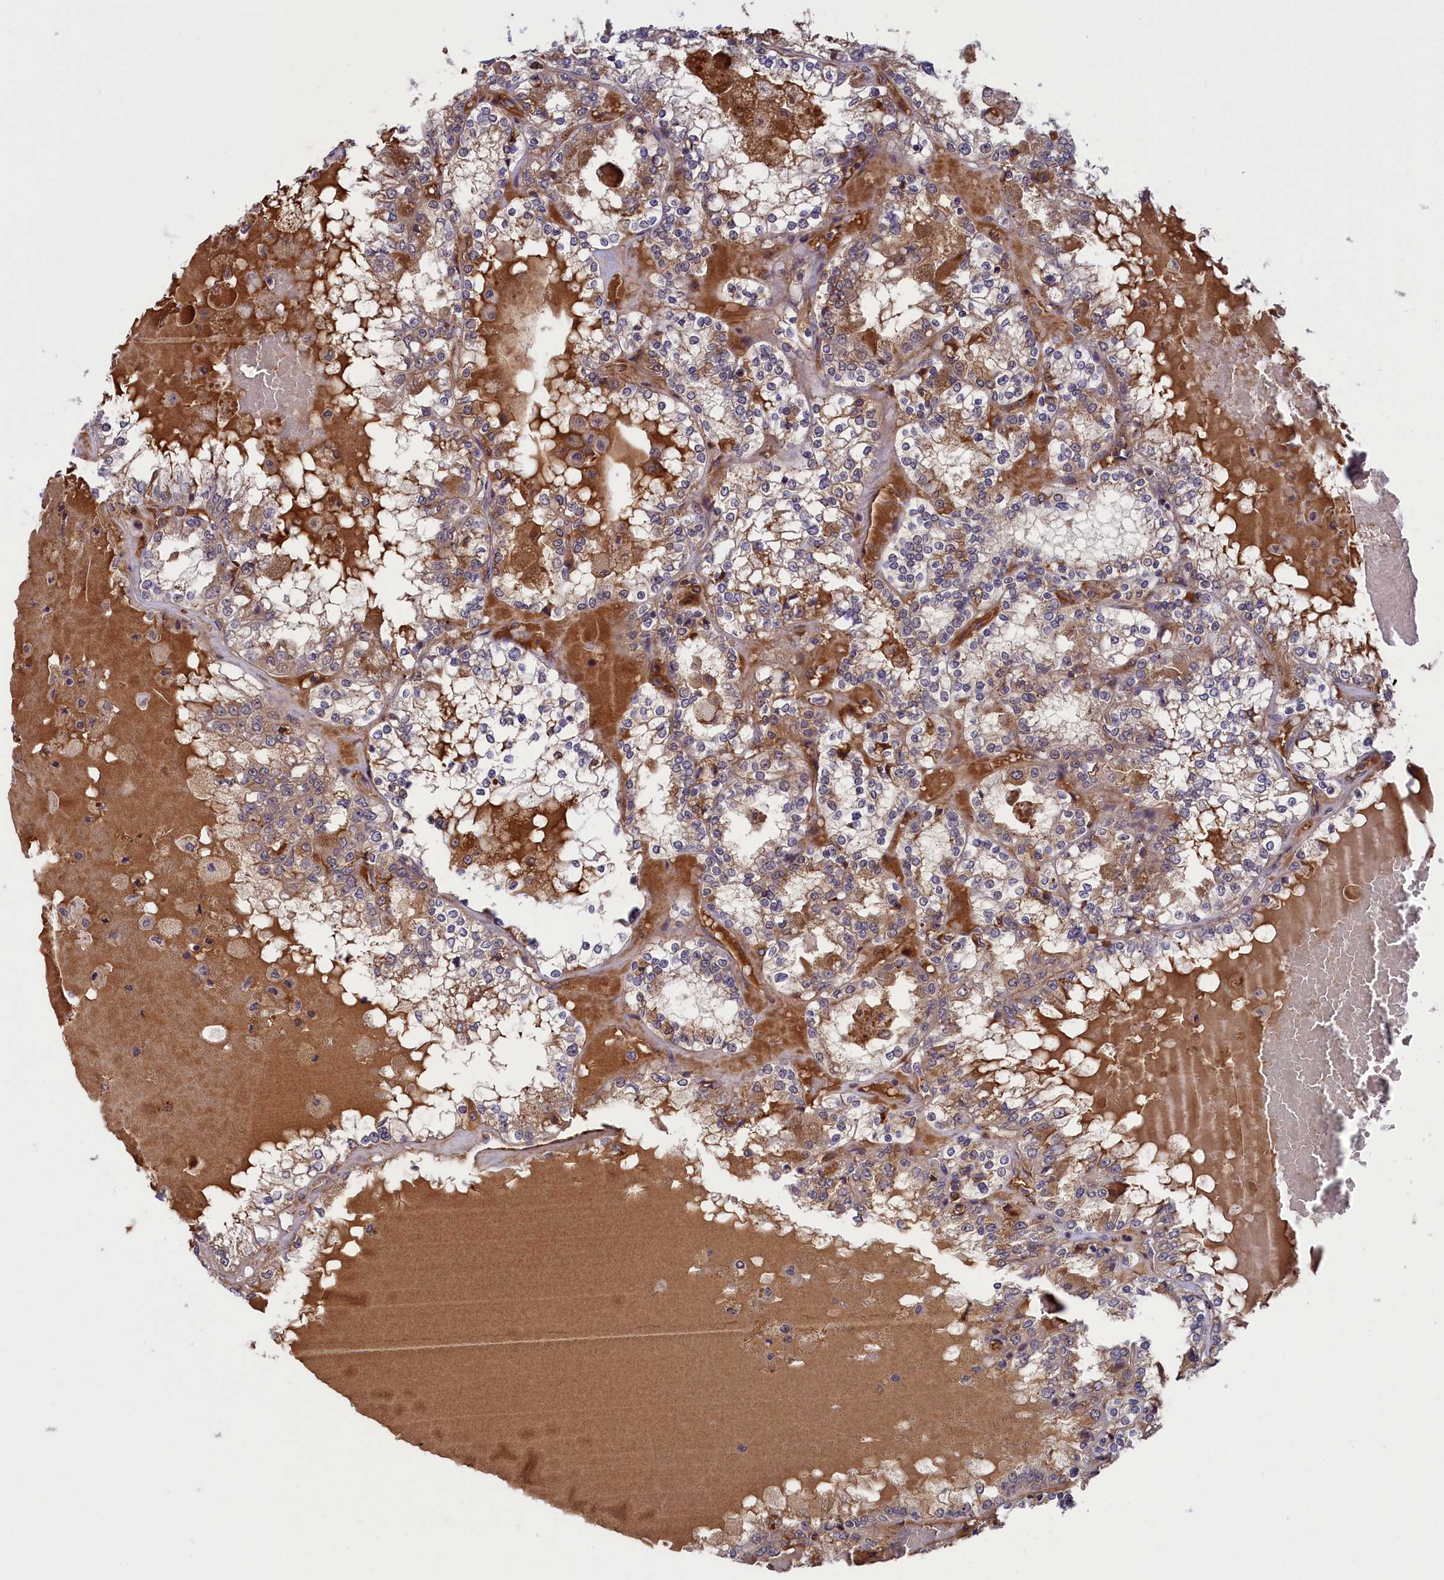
{"staining": {"intensity": "weak", "quantity": ">75%", "location": "cytoplasmic/membranous"}, "tissue": "renal cancer", "cell_type": "Tumor cells", "image_type": "cancer", "snomed": [{"axis": "morphology", "description": "Adenocarcinoma, NOS"}, {"axis": "topography", "description": "Kidney"}], "caption": "Renal adenocarcinoma stained for a protein (brown) displays weak cytoplasmic/membranous positive staining in about >75% of tumor cells.", "gene": "STYX", "patient": {"sex": "female", "age": 56}}